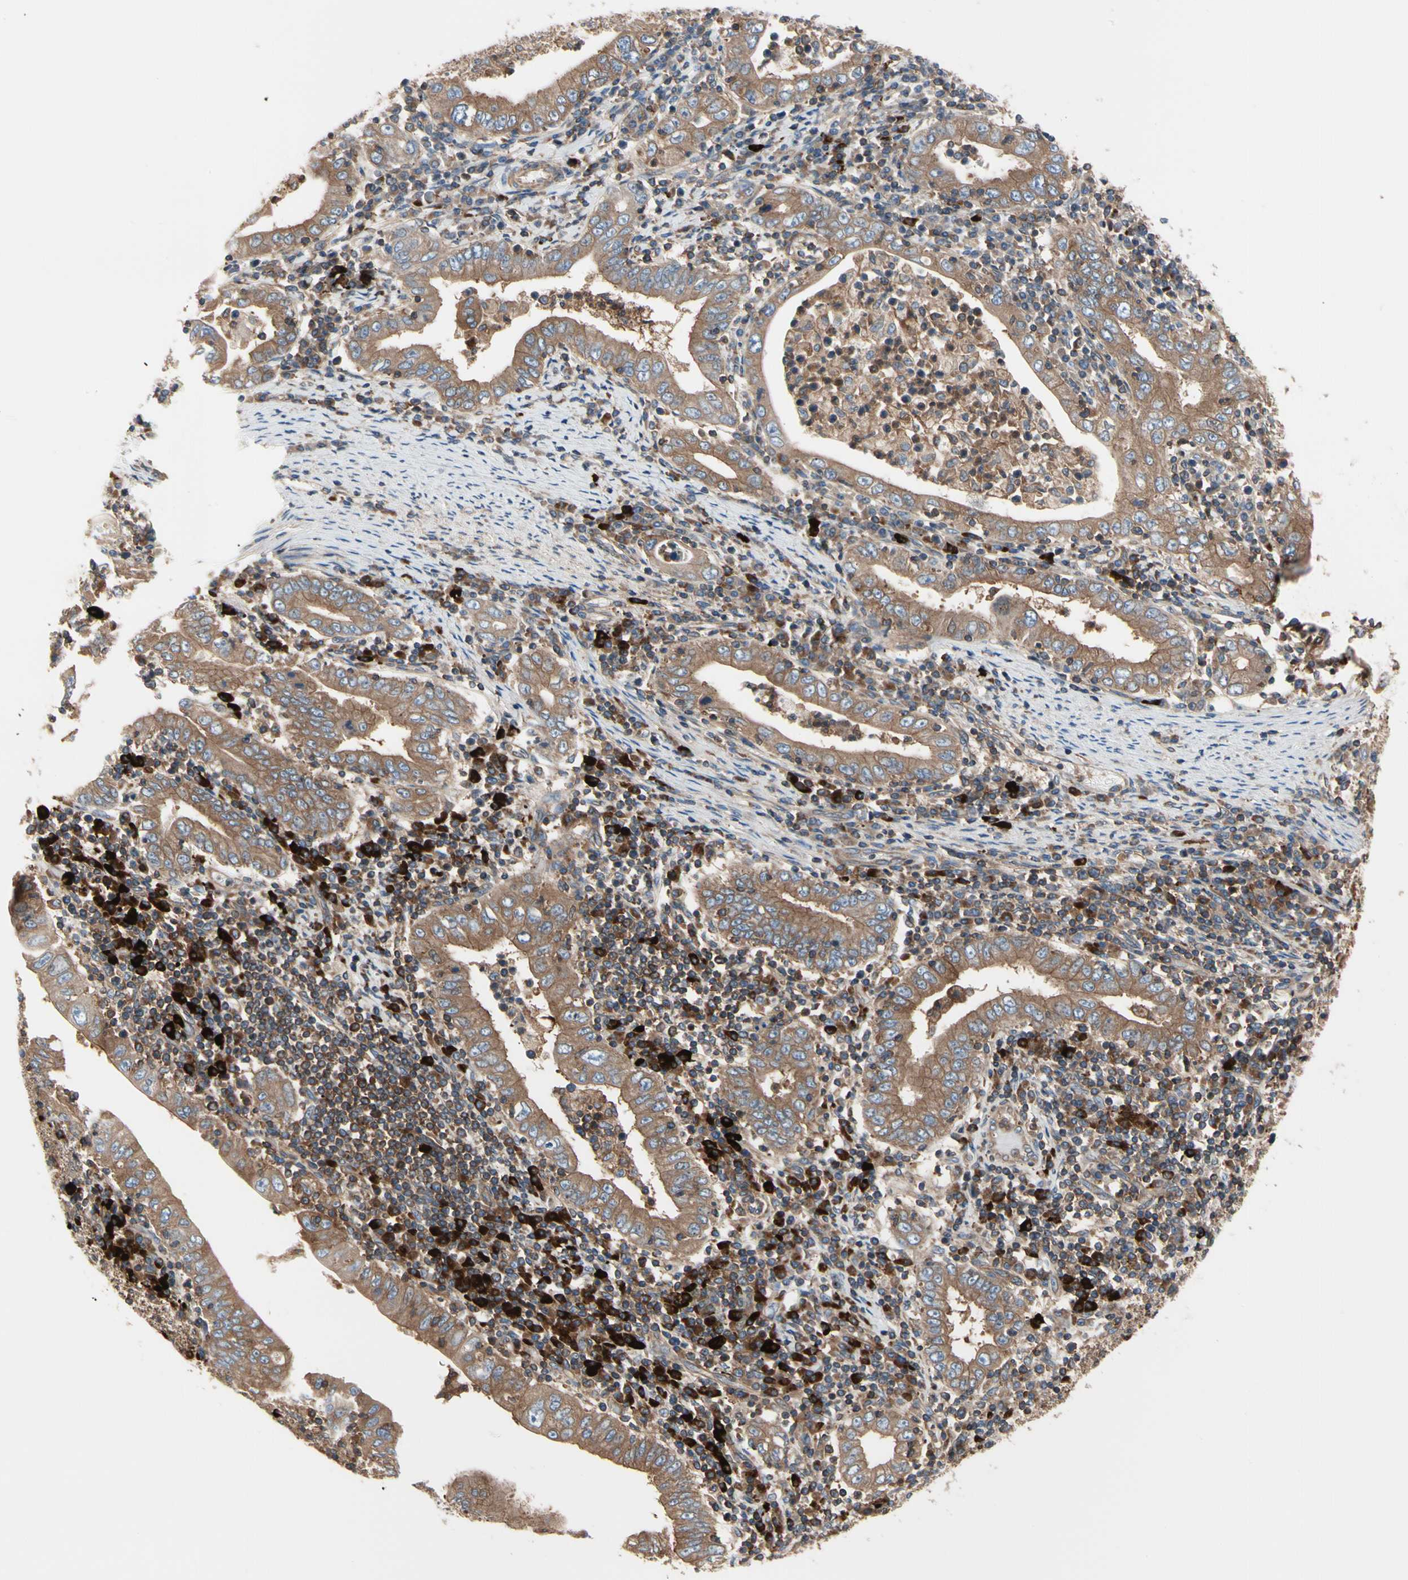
{"staining": {"intensity": "moderate", "quantity": ">75%", "location": "cytoplasmic/membranous"}, "tissue": "stomach cancer", "cell_type": "Tumor cells", "image_type": "cancer", "snomed": [{"axis": "morphology", "description": "Normal tissue, NOS"}, {"axis": "morphology", "description": "Adenocarcinoma, NOS"}, {"axis": "topography", "description": "Esophagus"}, {"axis": "topography", "description": "Stomach, upper"}, {"axis": "topography", "description": "Peripheral nerve tissue"}], "caption": "A photomicrograph showing moderate cytoplasmic/membranous positivity in about >75% of tumor cells in stomach cancer (adenocarcinoma), as visualized by brown immunohistochemical staining.", "gene": "ROCK1", "patient": {"sex": "male", "age": 62}}